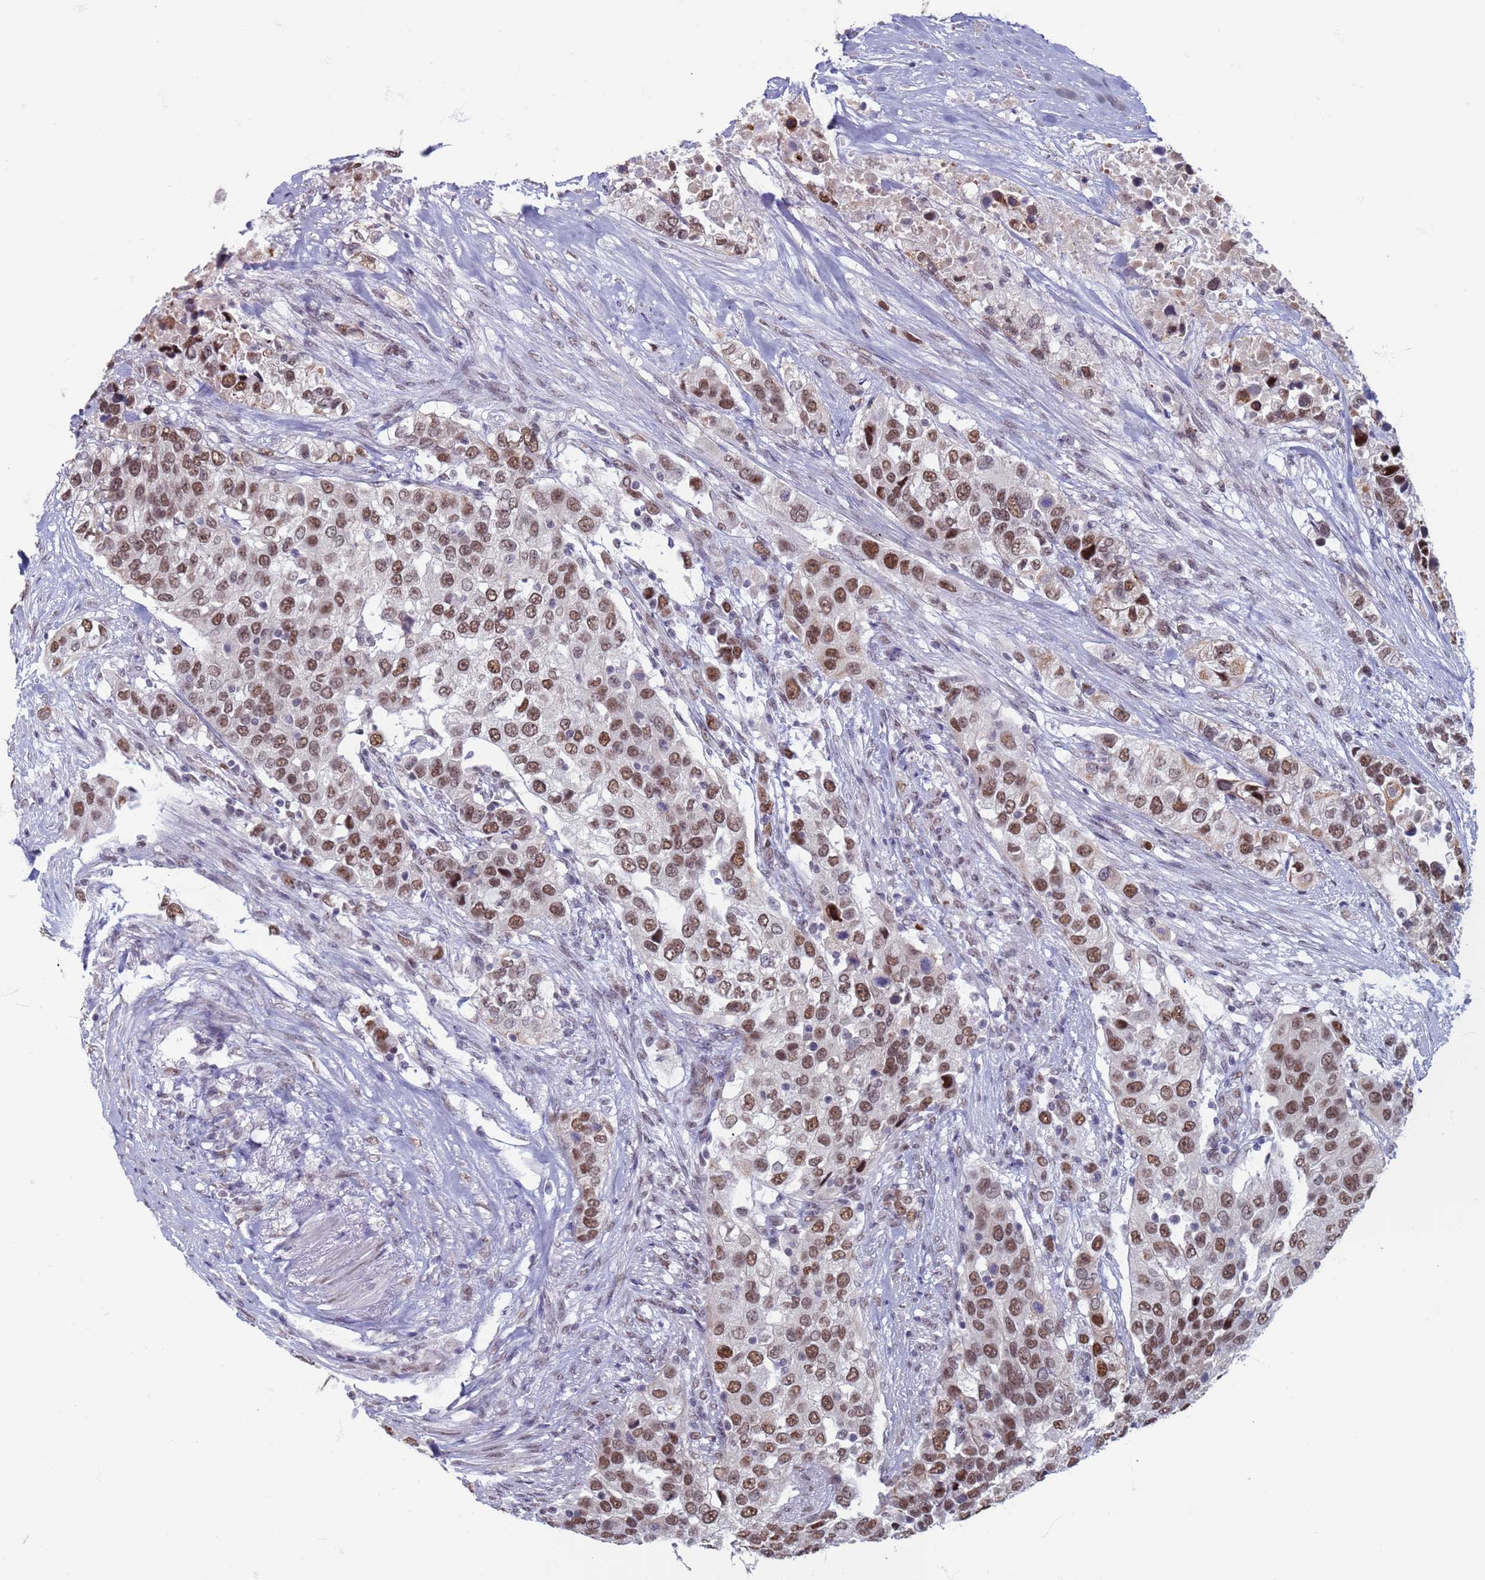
{"staining": {"intensity": "strong", "quantity": ">75%", "location": "nuclear"}, "tissue": "urothelial cancer", "cell_type": "Tumor cells", "image_type": "cancer", "snomed": [{"axis": "morphology", "description": "Urothelial carcinoma, High grade"}, {"axis": "topography", "description": "Urinary bladder"}], "caption": "Human high-grade urothelial carcinoma stained with a protein marker demonstrates strong staining in tumor cells.", "gene": "SAE1", "patient": {"sex": "female", "age": 80}}